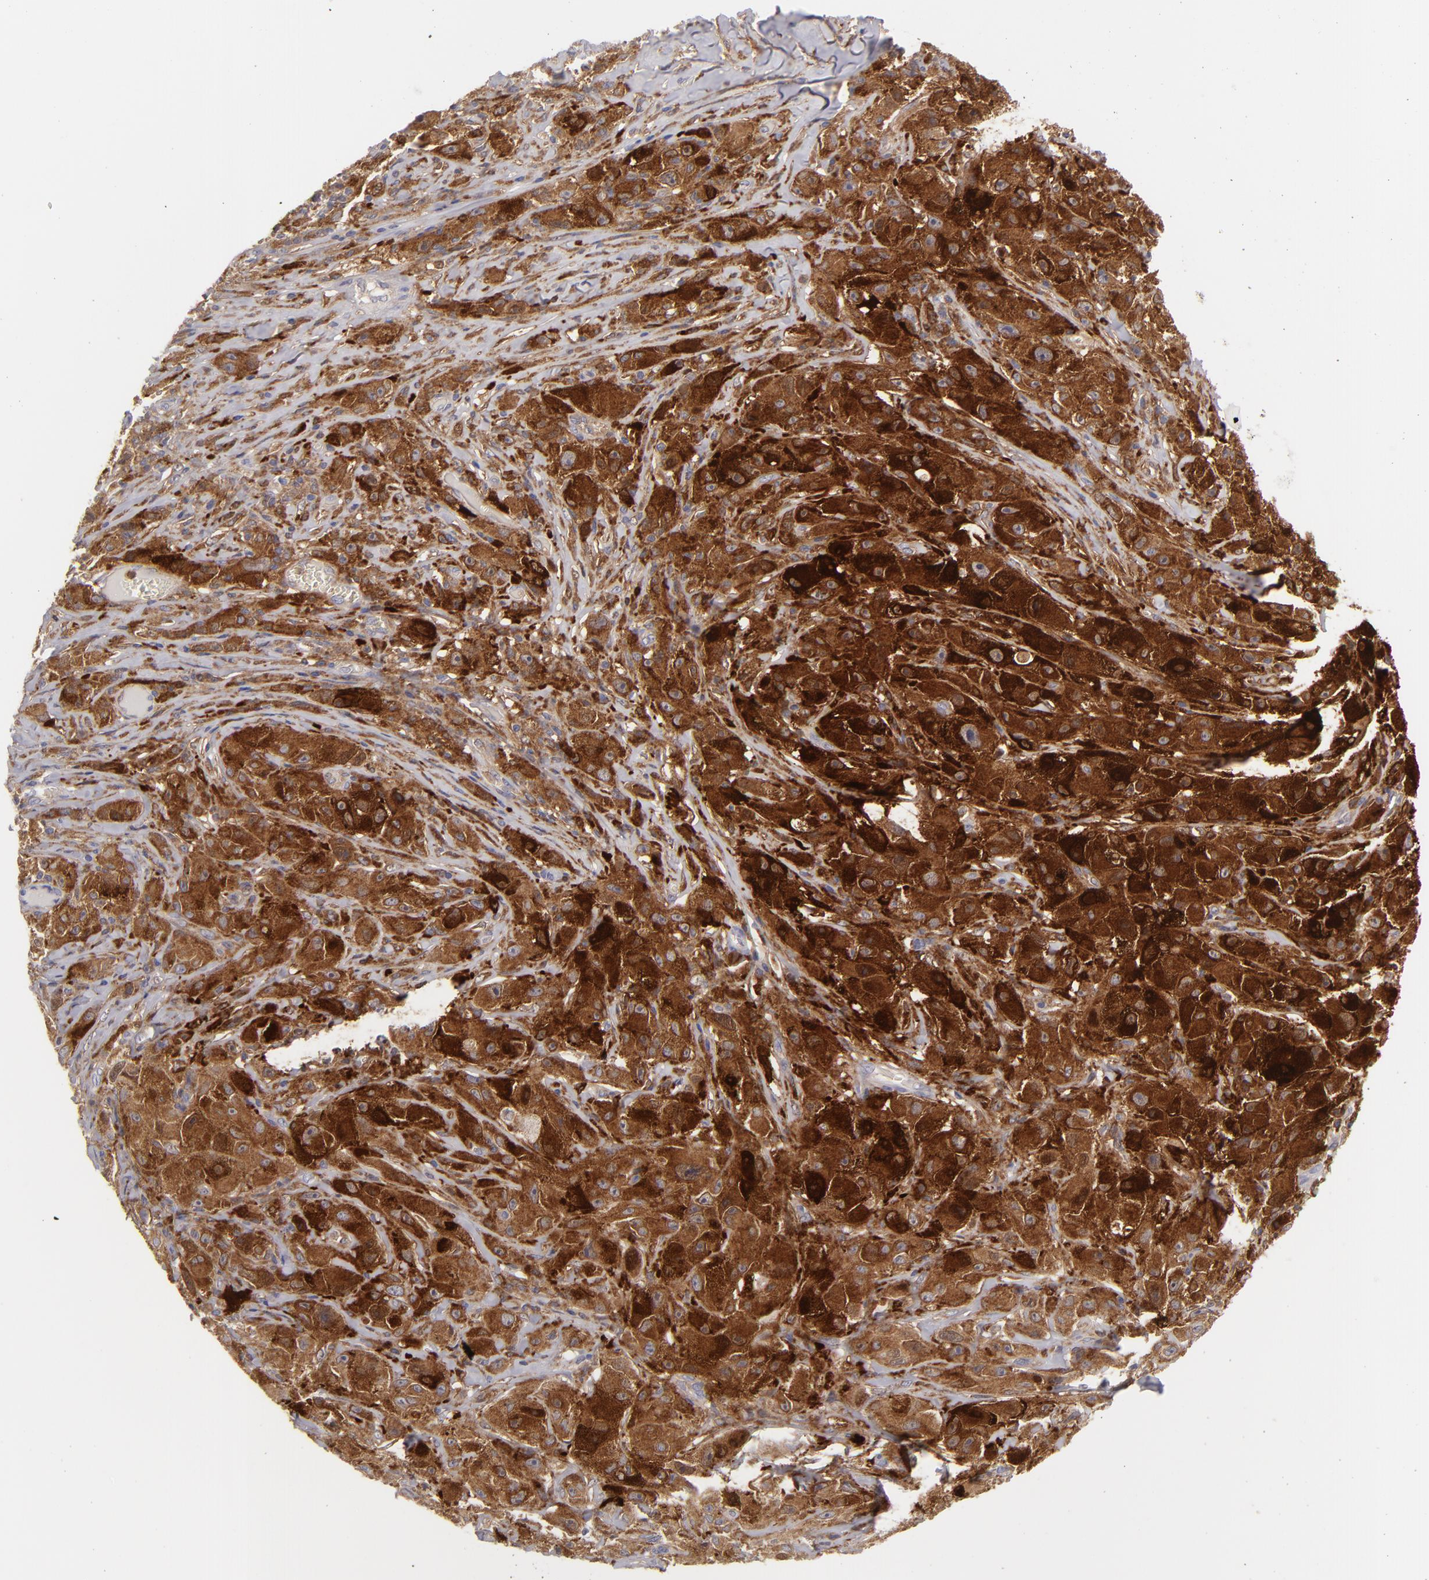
{"staining": {"intensity": "strong", "quantity": ">75%", "location": "cytoplasmic/membranous"}, "tissue": "melanoma", "cell_type": "Tumor cells", "image_type": "cancer", "snomed": [{"axis": "morphology", "description": "Malignant melanoma, NOS"}, {"axis": "topography", "description": "Skin"}], "caption": "Malignant melanoma stained with immunohistochemistry shows strong cytoplasmic/membranous expression in about >75% of tumor cells.", "gene": "MMP10", "patient": {"sex": "male", "age": 56}}